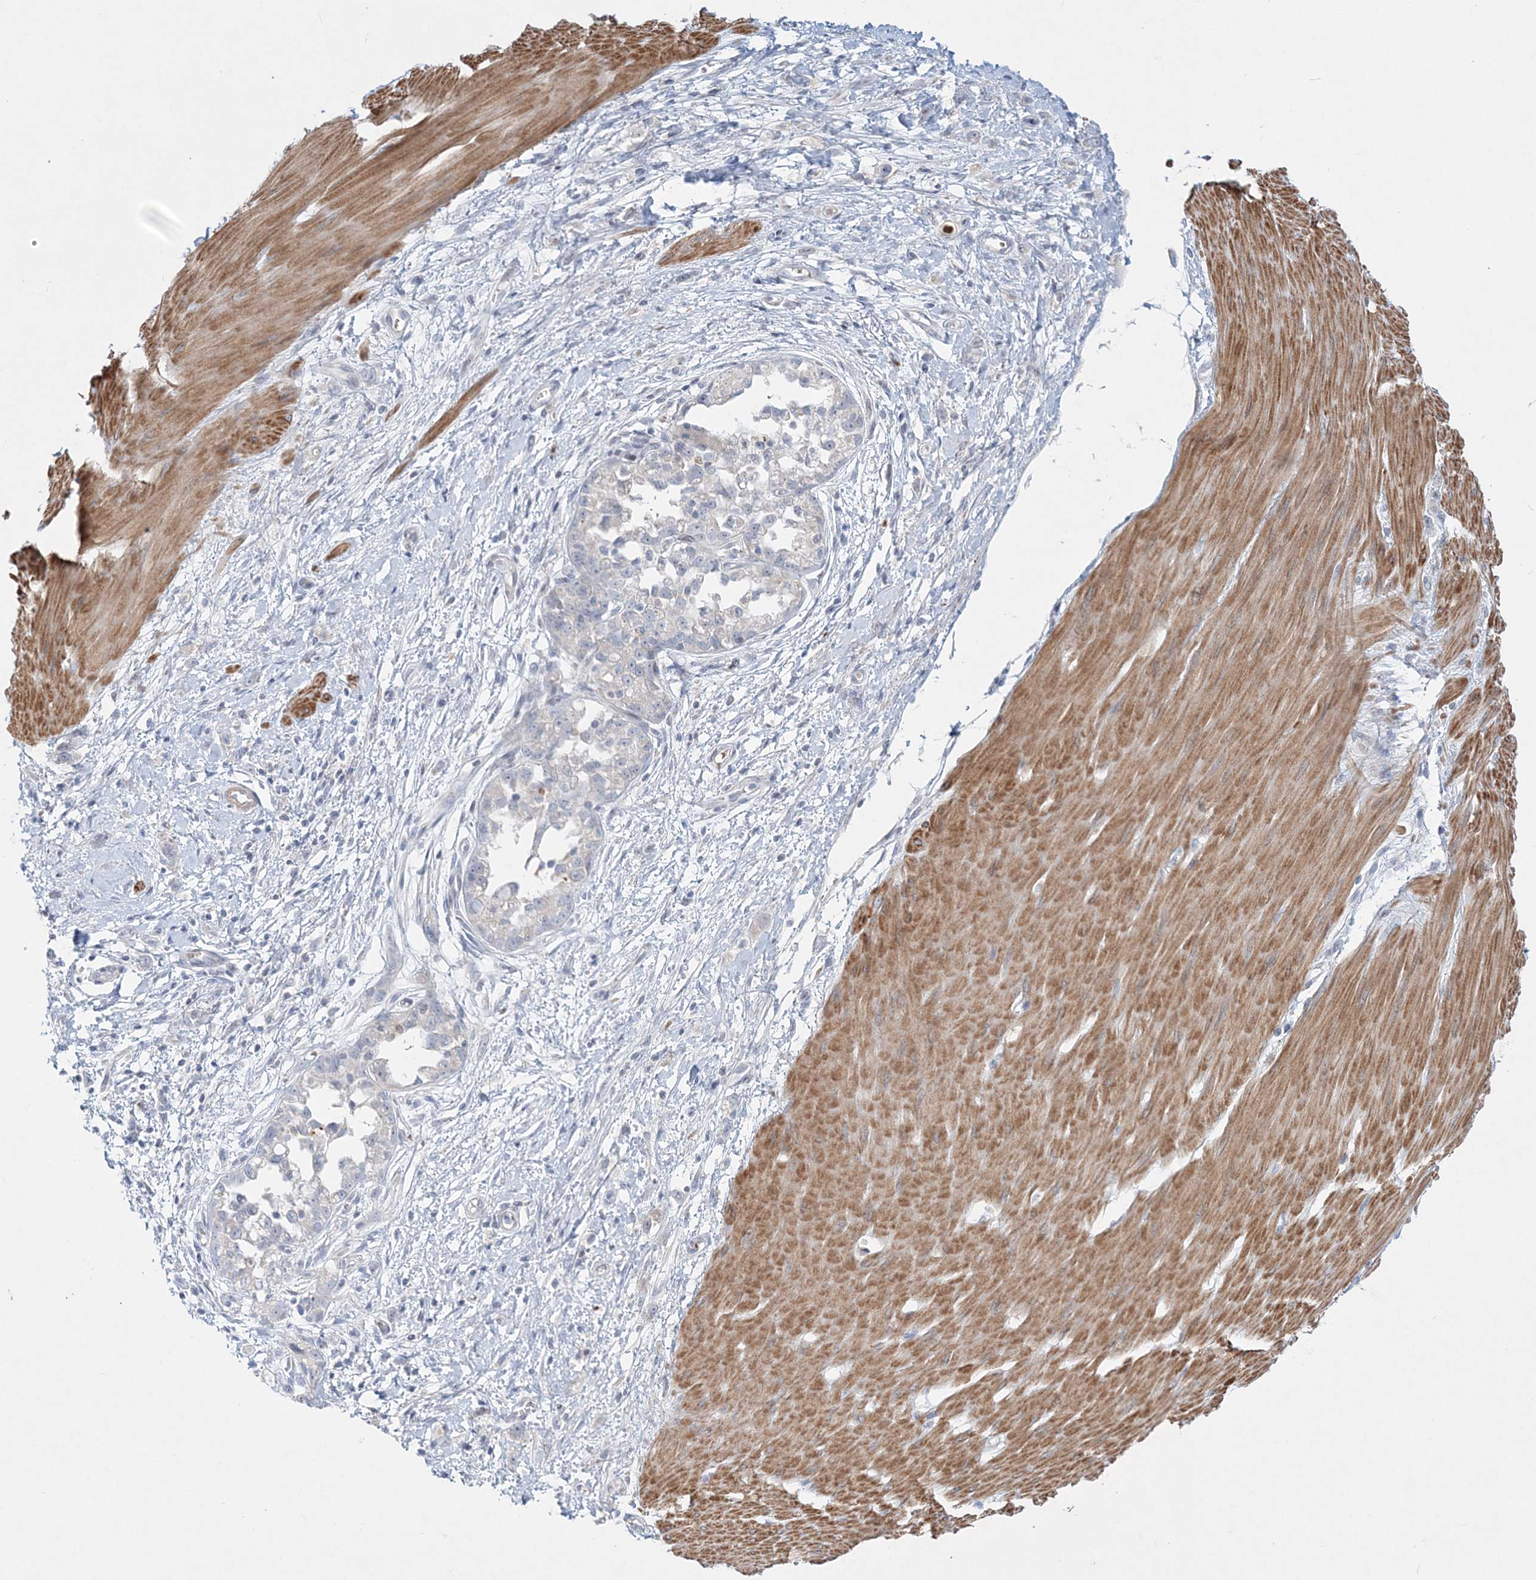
{"staining": {"intensity": "negative", "quantity": "none", "location": "none"}, "tissue": "stomach cancer", "cell_type": "Tumor cells", "image_type": "cancer", "snomed": [{"axis": "morphology", "description": "Adenocarcinoma, NOS"}, {"axis": "topography", "description": "Stomach"}], "caption": "There is no significant staining in tumor cells of stomach cancer. The staining is performed using DAB (3,3'-diaminobenzidine) brown chromogen with nuclei counter-stained in using hematoxylin.", "gene": "DNAH5", "patient": {"sex": "female", "age": 76}}